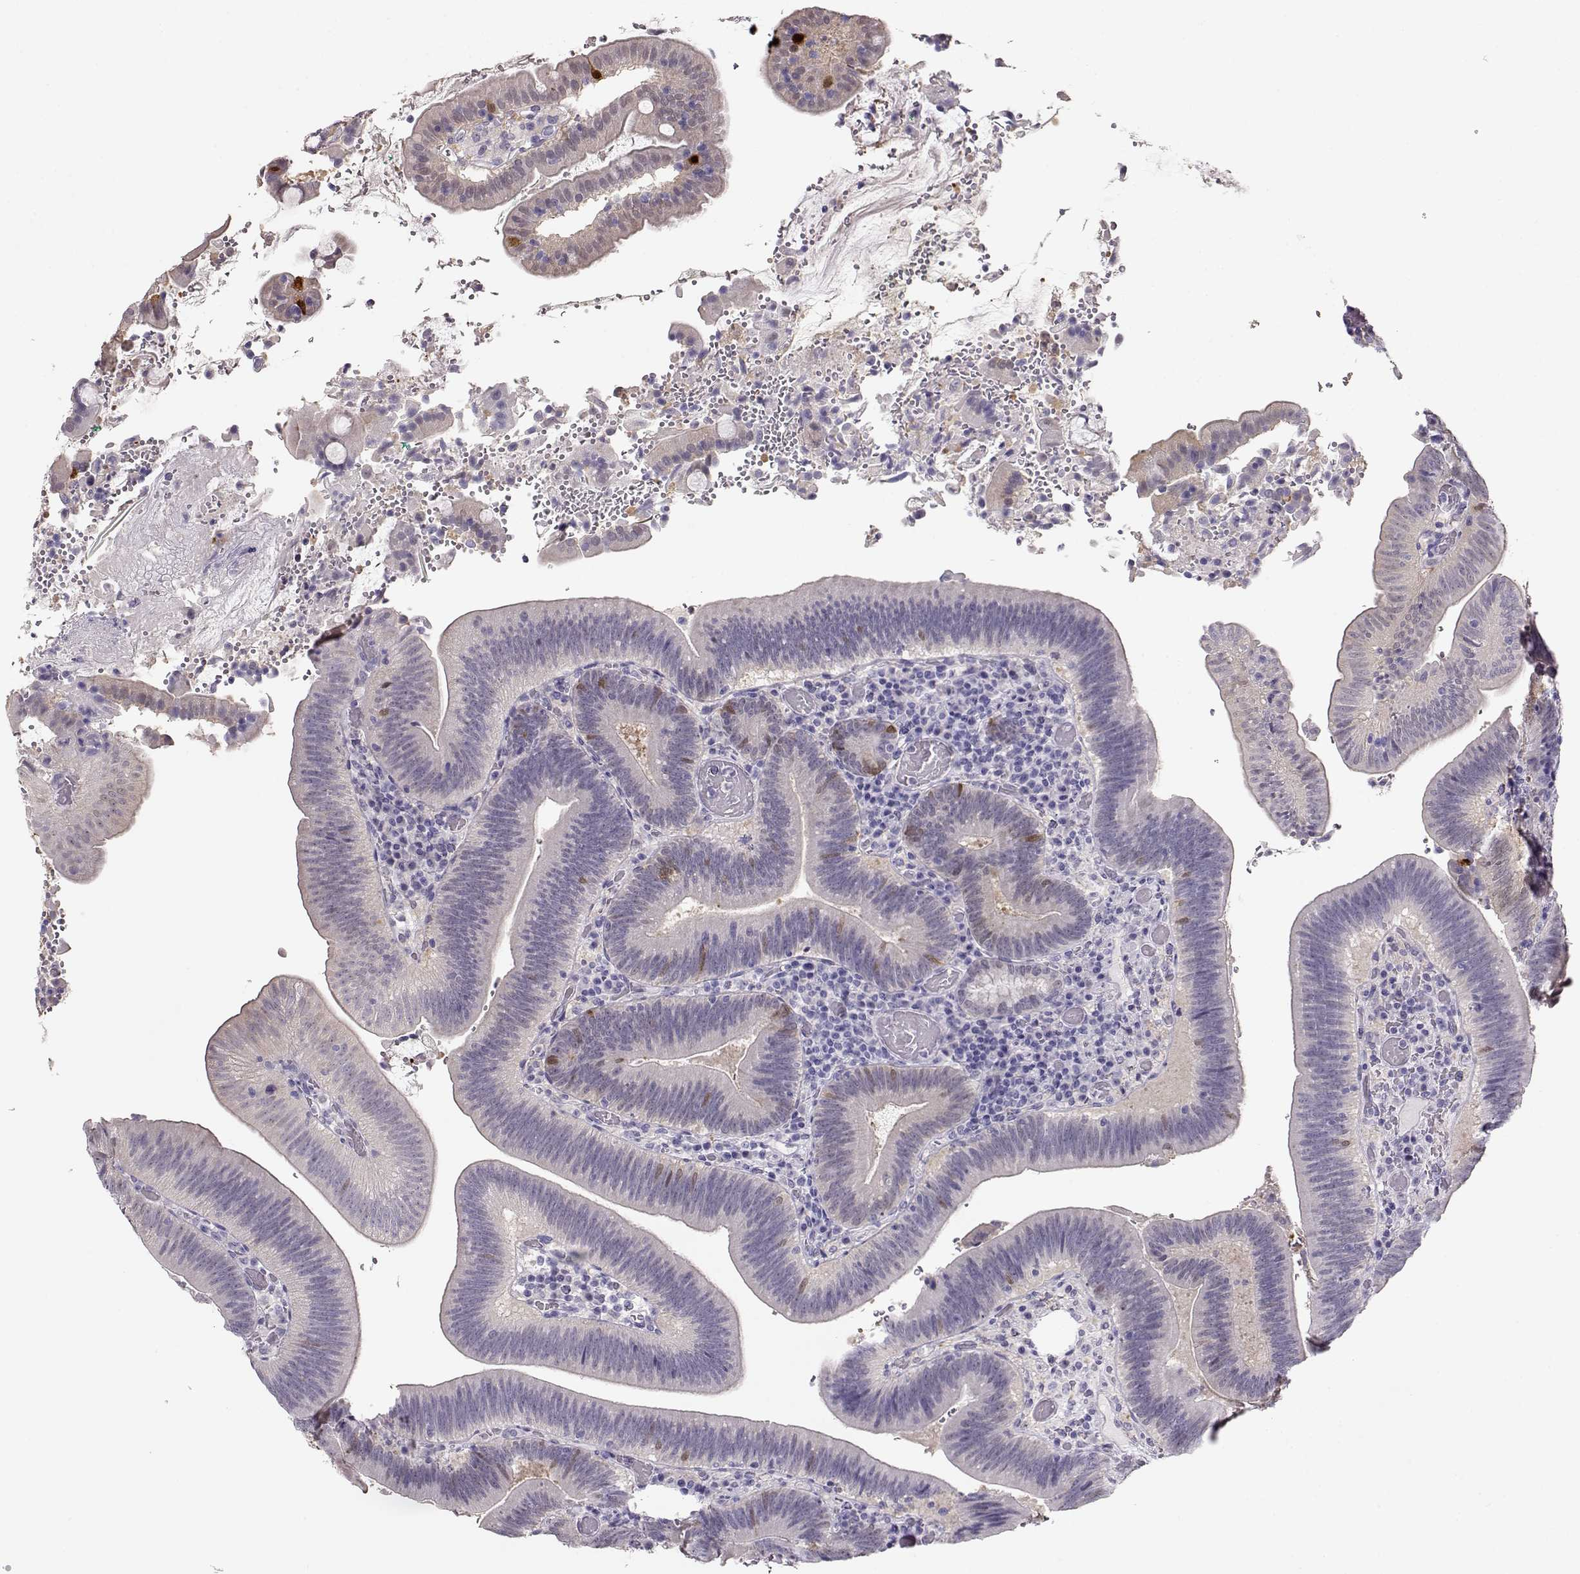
{"staining": {"intensity": "weak", "quantity": "<25%", "location": "cytoplasmic/membranous,nuclear"}, "tissue": "duodenum", "cell_type": "Glandular cells", "image_type": "normal", "snomed": [{"axis": "morphology", "description": "Normal tissue, NOS"}, {"axis": "topography", "description": "Duodenum"}], "caption": "The IHC micrograph has no significant expression in glandular cells of duodenum.", "gene": "CCR8", "patient": {"sex": "female", "age": 62}}